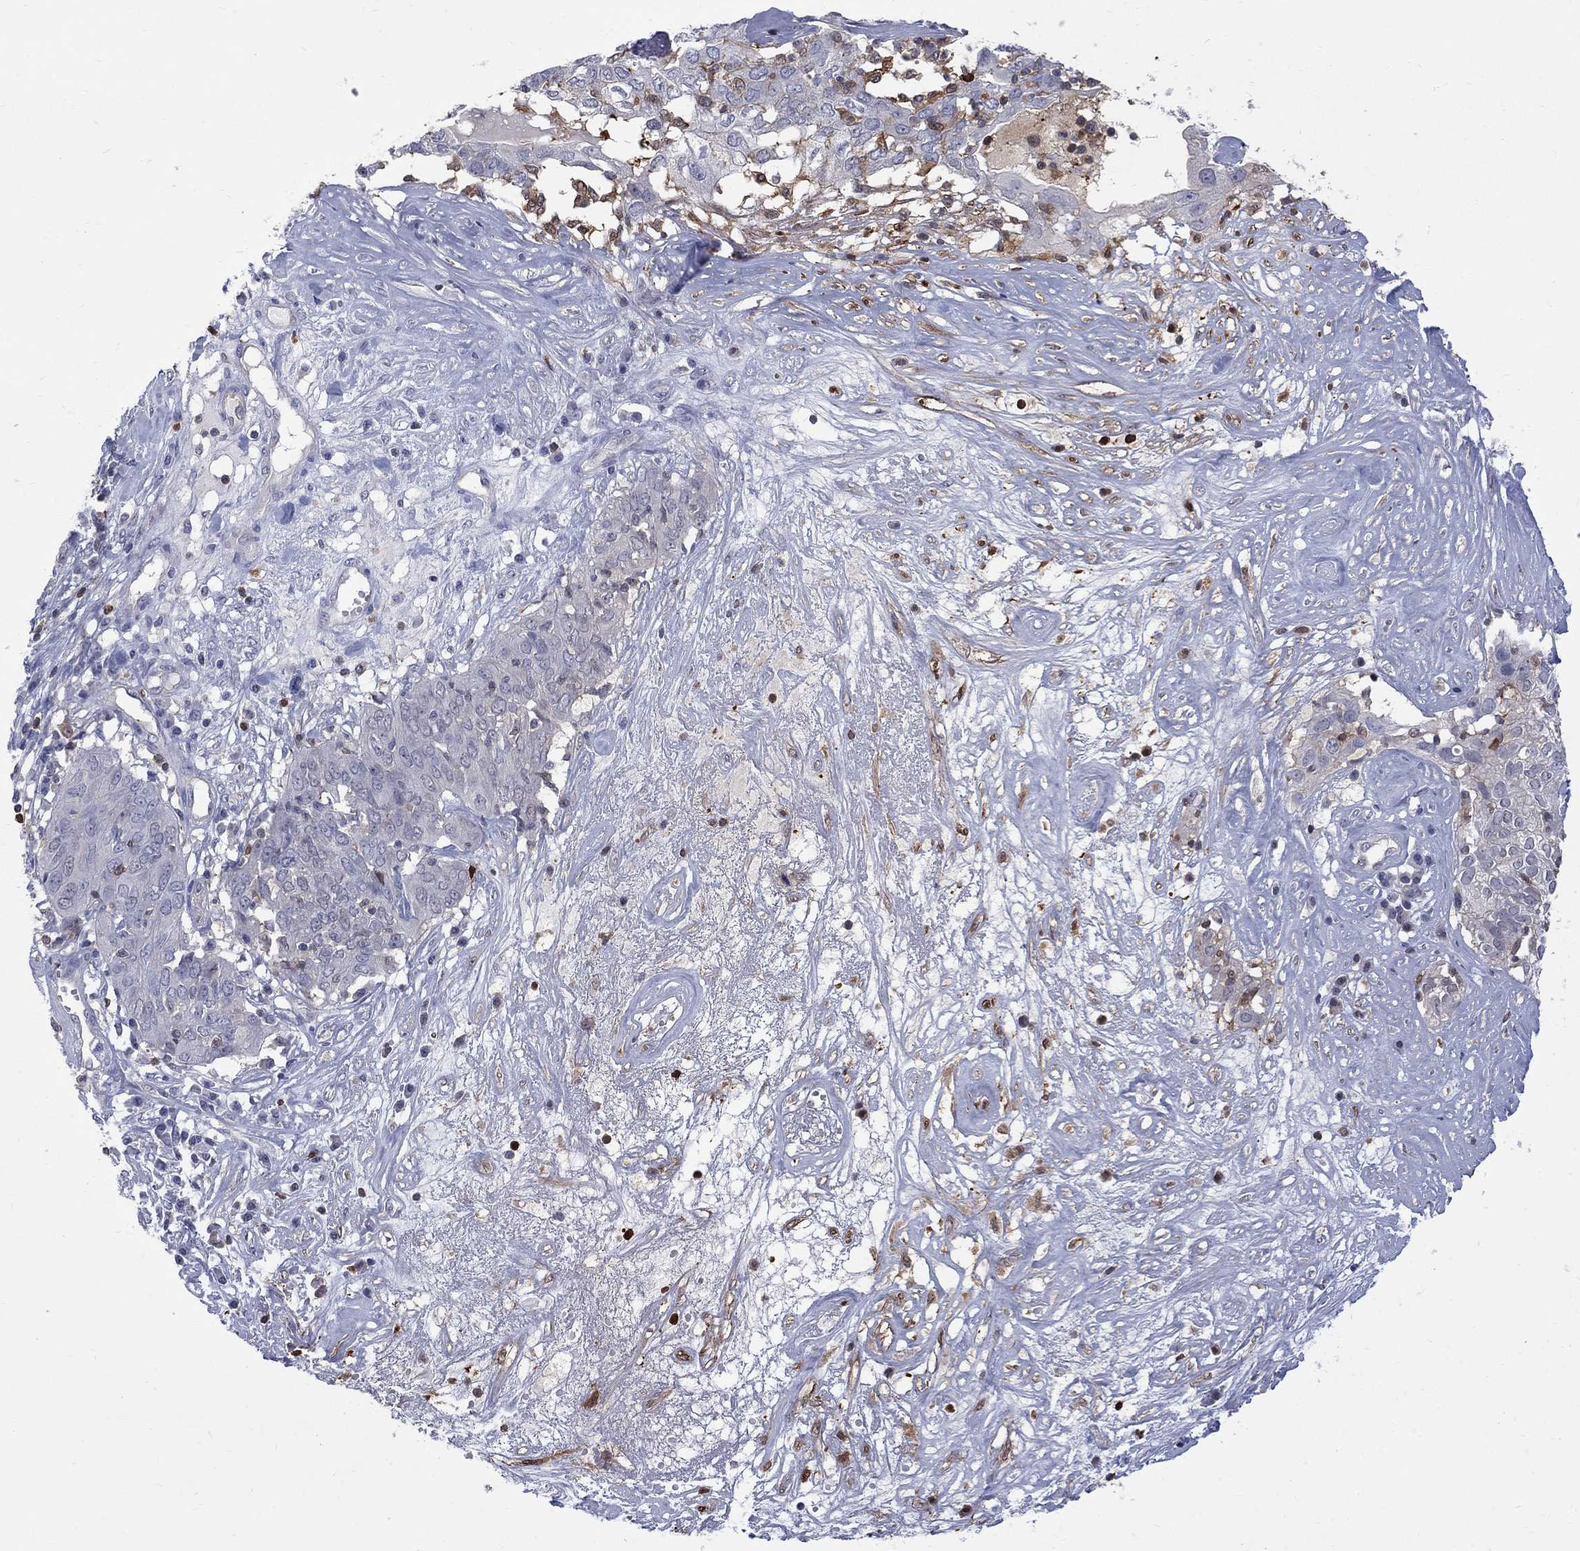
{"staining": {"intensity": "negative", "quantity": "none", "location": "none"}, "tissue": "ovarian cancer", "cell_type": "Tumor cells", "image_type": "cancer", "snomed": [{"axis": "morphology", "description": "Carcinoma, endometroid"}, {"axis": "topography", "description": "Ovary"}], "caption": "The micrograph exhibits no staining of tumor cells in endometroid carcinoma (ovarian).", "gene": "HKDC1", "patient": {"sex": "female", "age": 50}}